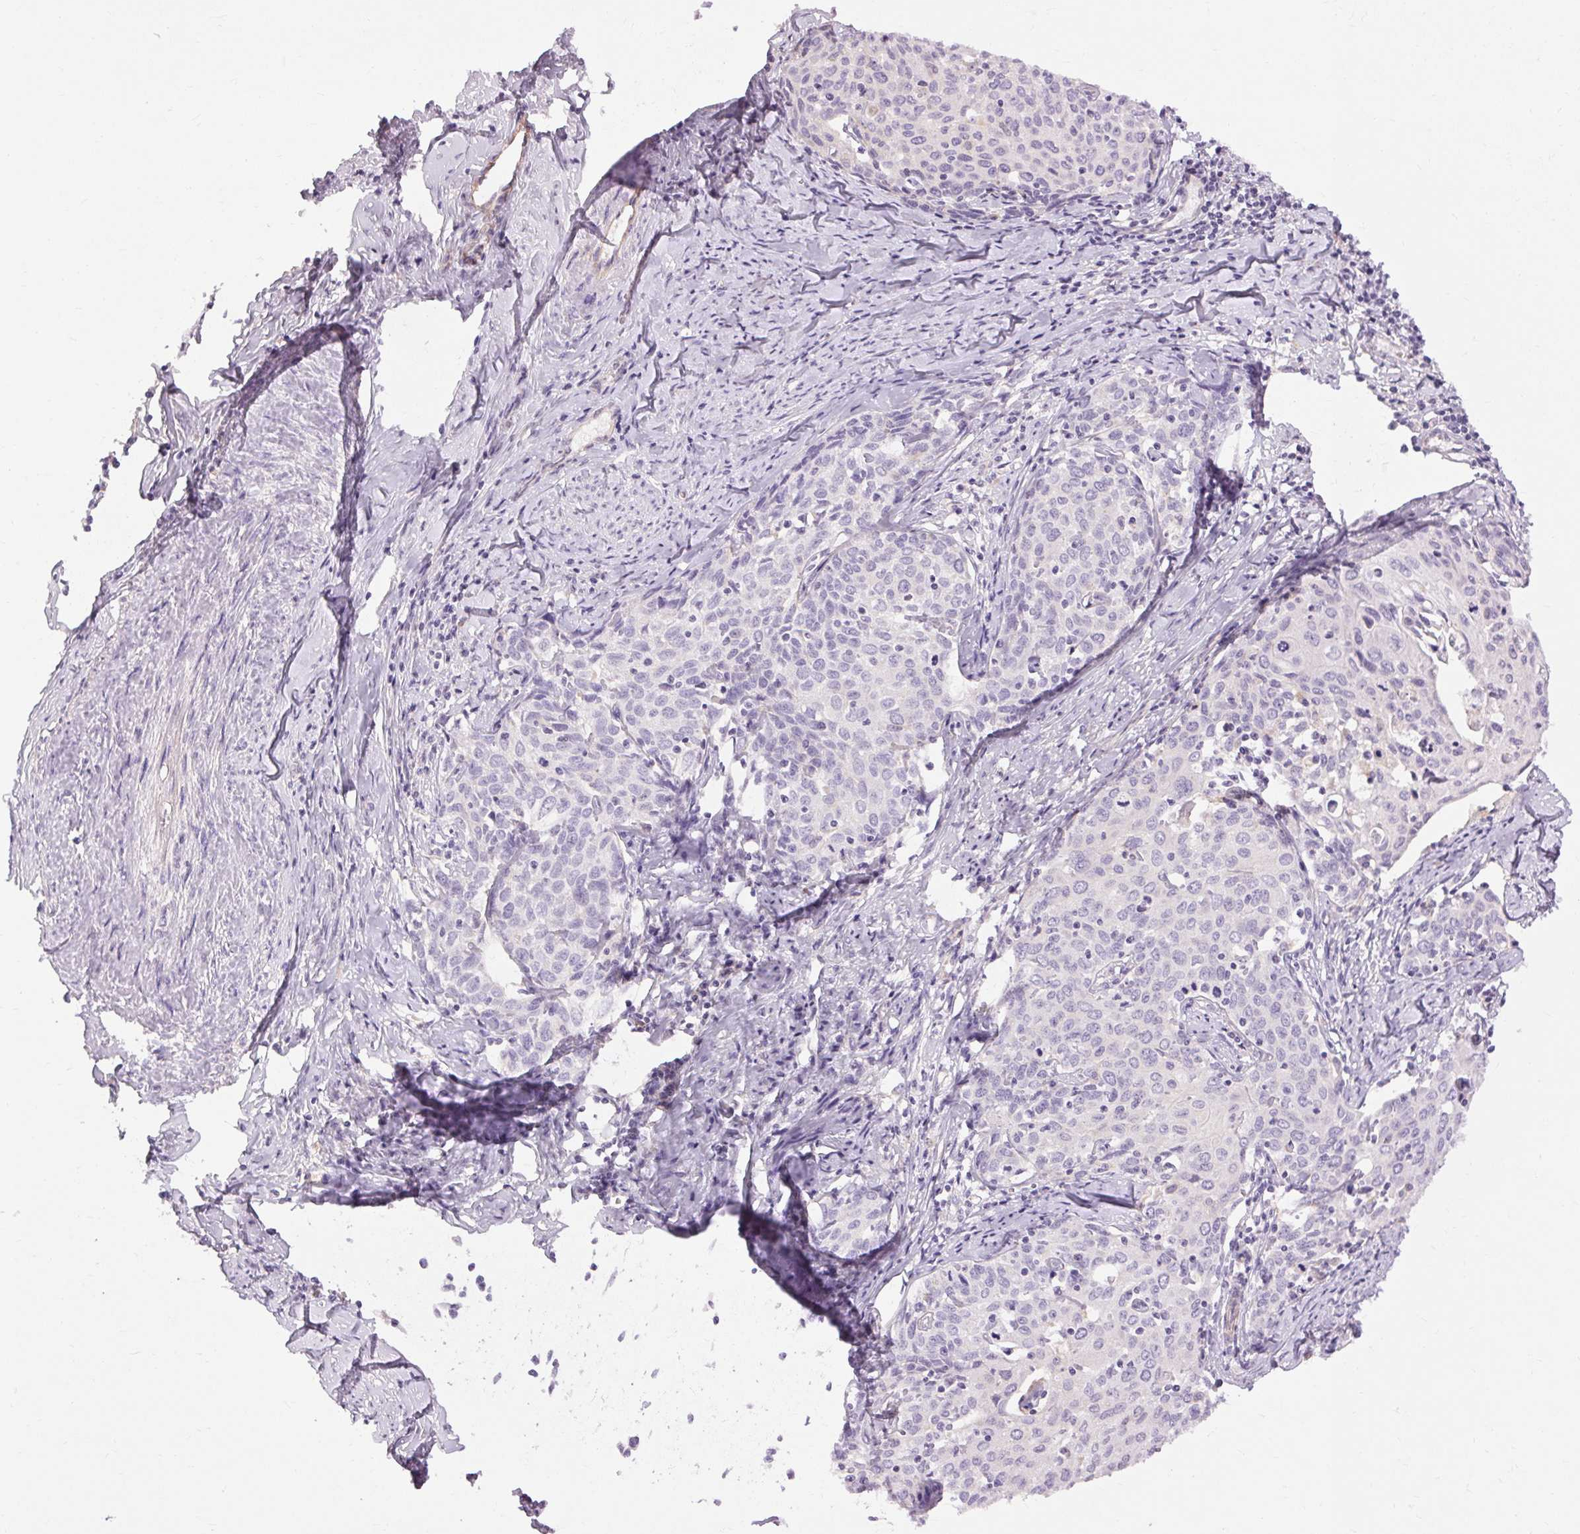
{"staining": {"intensity": "negative", "quantity": "none", "location": "none"}, "tissue": "cervical cancer", "cell_type": "Tumor cells", "image_type": "cancer", "snomed": [{"axis": "morphology", "description": "Squamous cell carcinoma, NOS"}, {"axis": "topography", "description": "Cervix"}], "caption": "This is a image of IHC staining of cervical squamous cell carcinoma, which shows no positivity in tumor cells. (DAB immunohistochemistry with hematoxylin counter stain).", "gene": "TM6SF1", "patient": {"sex": "female", "age": 62}}